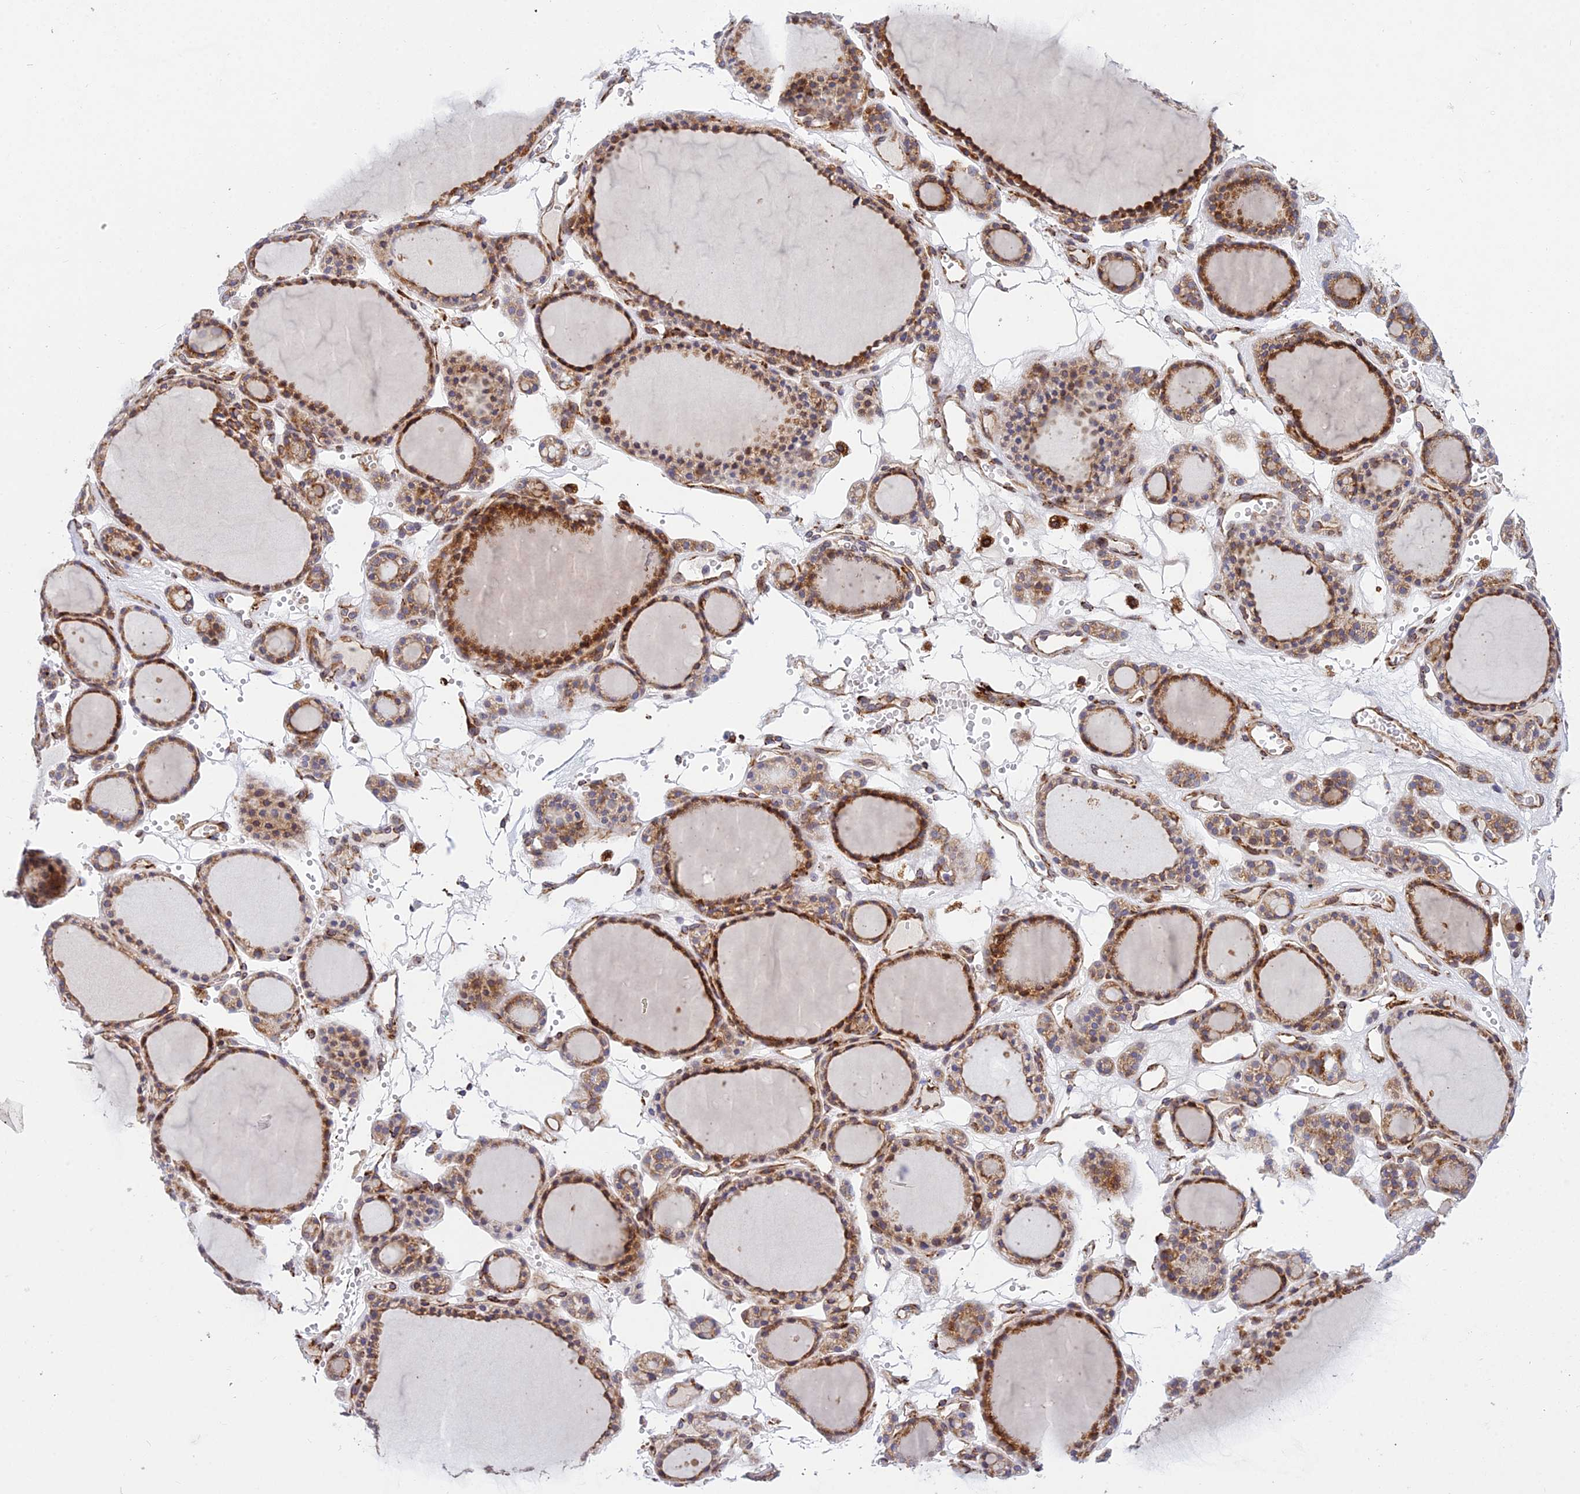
{"staining": {"intensity": "moderate", "quantity": ">75%", "location": "cytoplasmic/membranous"}, "tissue": "thyroid gland", "cell_type": "Glandular cells", "image_type": "normal", "snomed": [{"axis": "morphology", "description": "Normal tissue, NOS"}, {"axis": "topography", "description": "Thyroid gland"}], "caption": "Immunohistochemistry (IHC) micrograph of benign thyroid gland: thyroid gland stained using IHC reveals medium levels of moderate protein expression localized specifically in the cytoplasmic/membranous of glandular cells, appearing as a cytoplasmic/membranous brown color.", "gene": "NDUFAF7", "patient": {"sex": "female", "age": 28}}